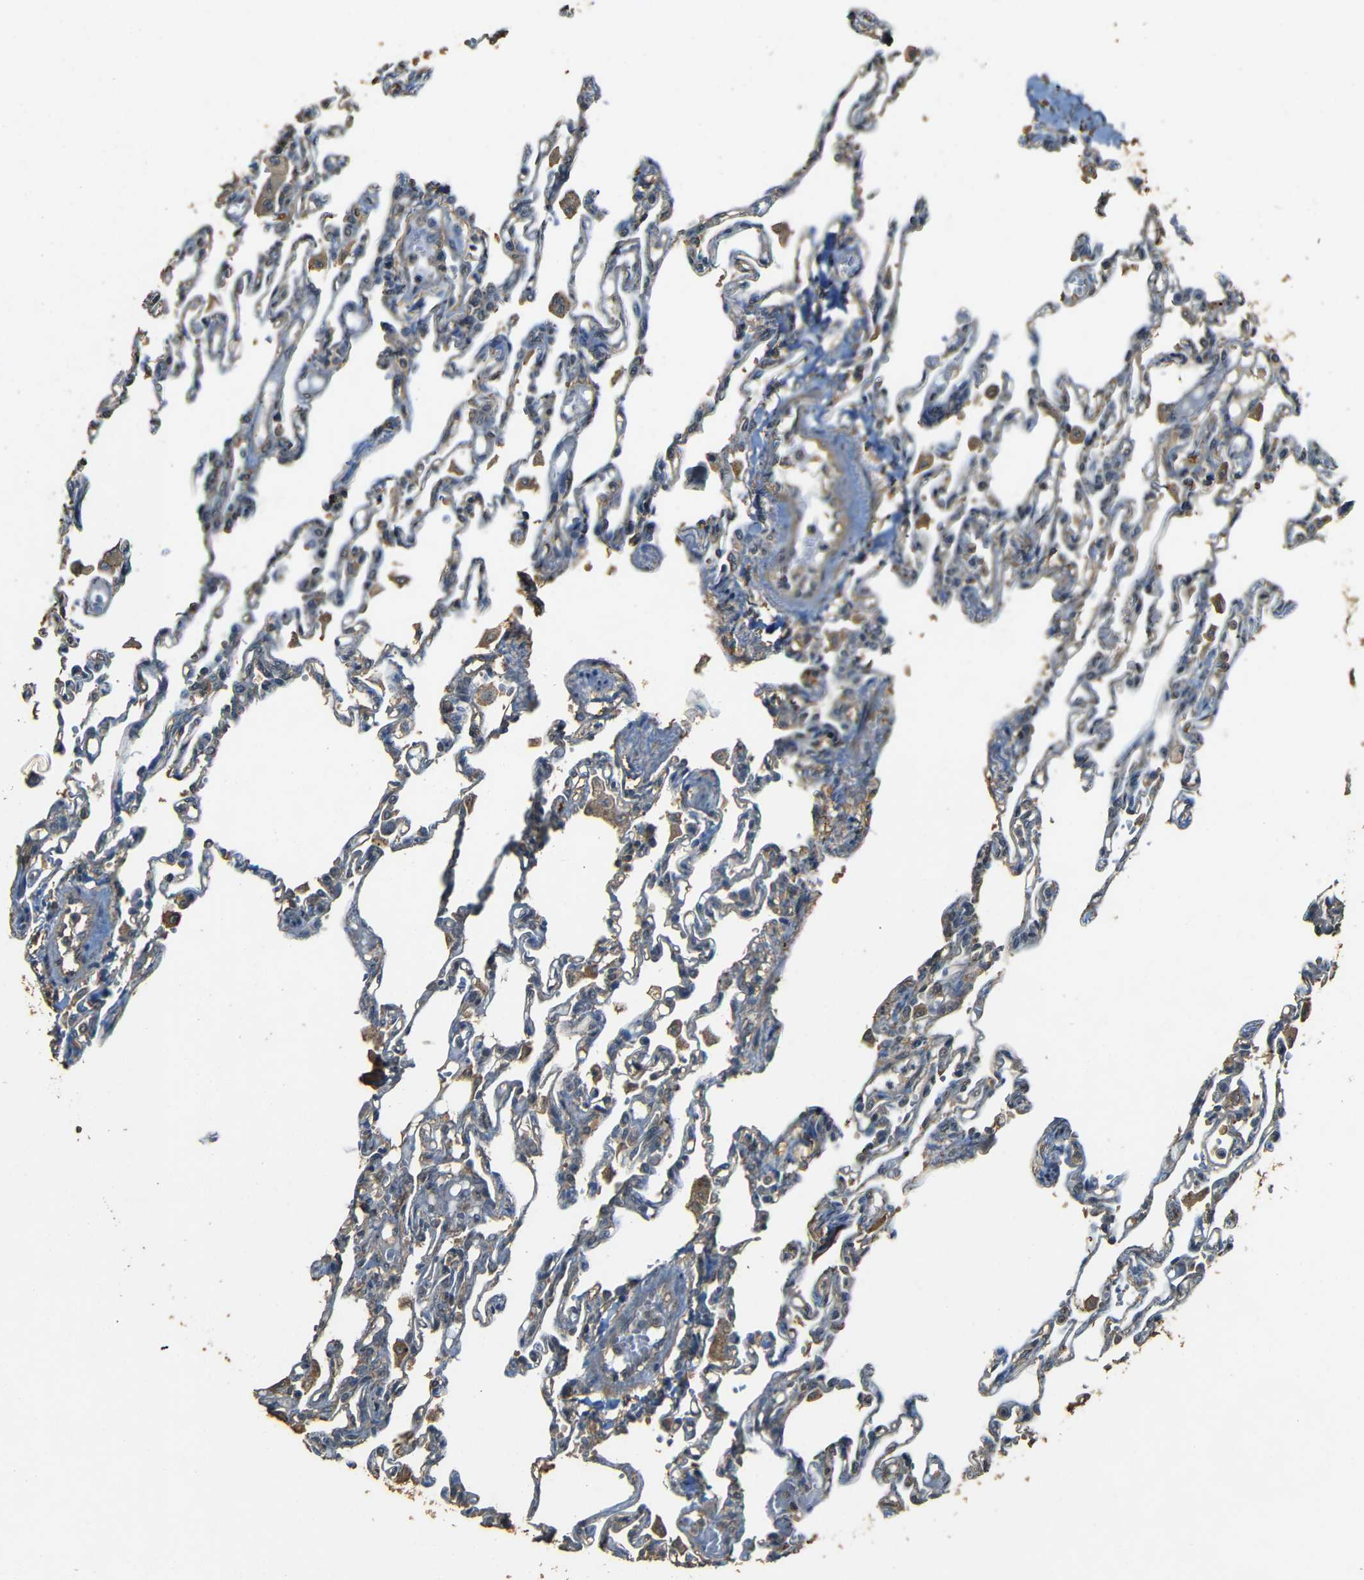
{"staining": {"intensity": "moderate", "quantity": ">75%", "location": "cytoplasmic/membranous"}, "tissue": "lung", "cell_type": "Alveolar cells", "image_type": "normal", "snomed": [{"axis": "morphology", "description": "Normal tissue, NOS"}, {"axis": "topography", "description": "Lung"}], "caption": "The immunohistochemical stain highlights moderate cytoplasmic/membranous expression in alveolar cells of unremarkable lung.", "gene": "PDE5A", "patient": {"sex": "male", "age": 21}}